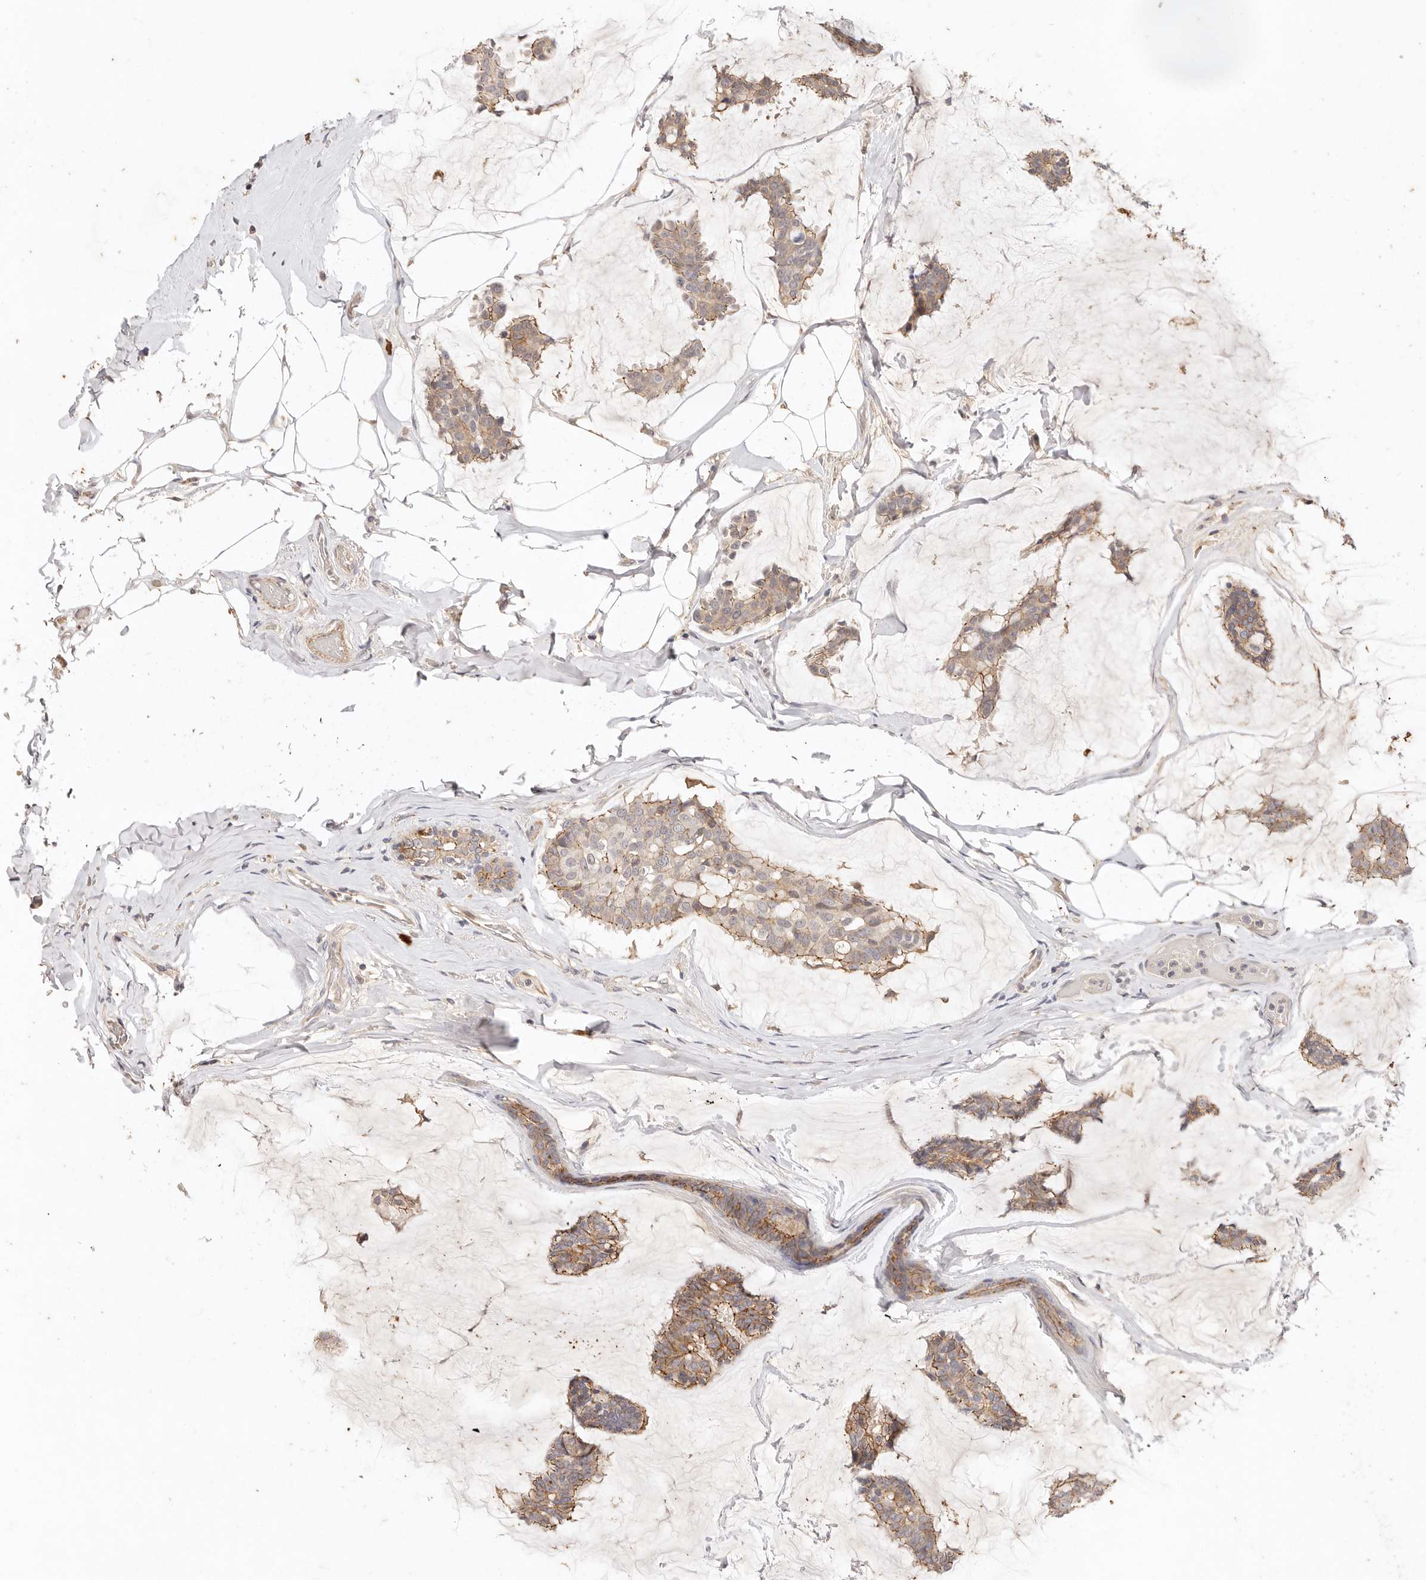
{"staining": {"intensity": "moderate", "quantity": "25%-75%", "location": "cytoplasmic/membranous"}, "tissue": "breast cancer", "cell_type": "Tumor cells", "image_type": "cancer", "snomed": [{"axis": "morphology", "description": "Duct carcinoma"}, {"axis": "topography", "description": "Breast"}], "caption": "A photomicrograph showing moderate cytoplasmic/membranous staining in about 25%-75% of tumor cells in breast cancer, as visualized by brown immunohistochemical staining.", "gene": "CXADR", "patient": {"sex": "female", "age": 93}}